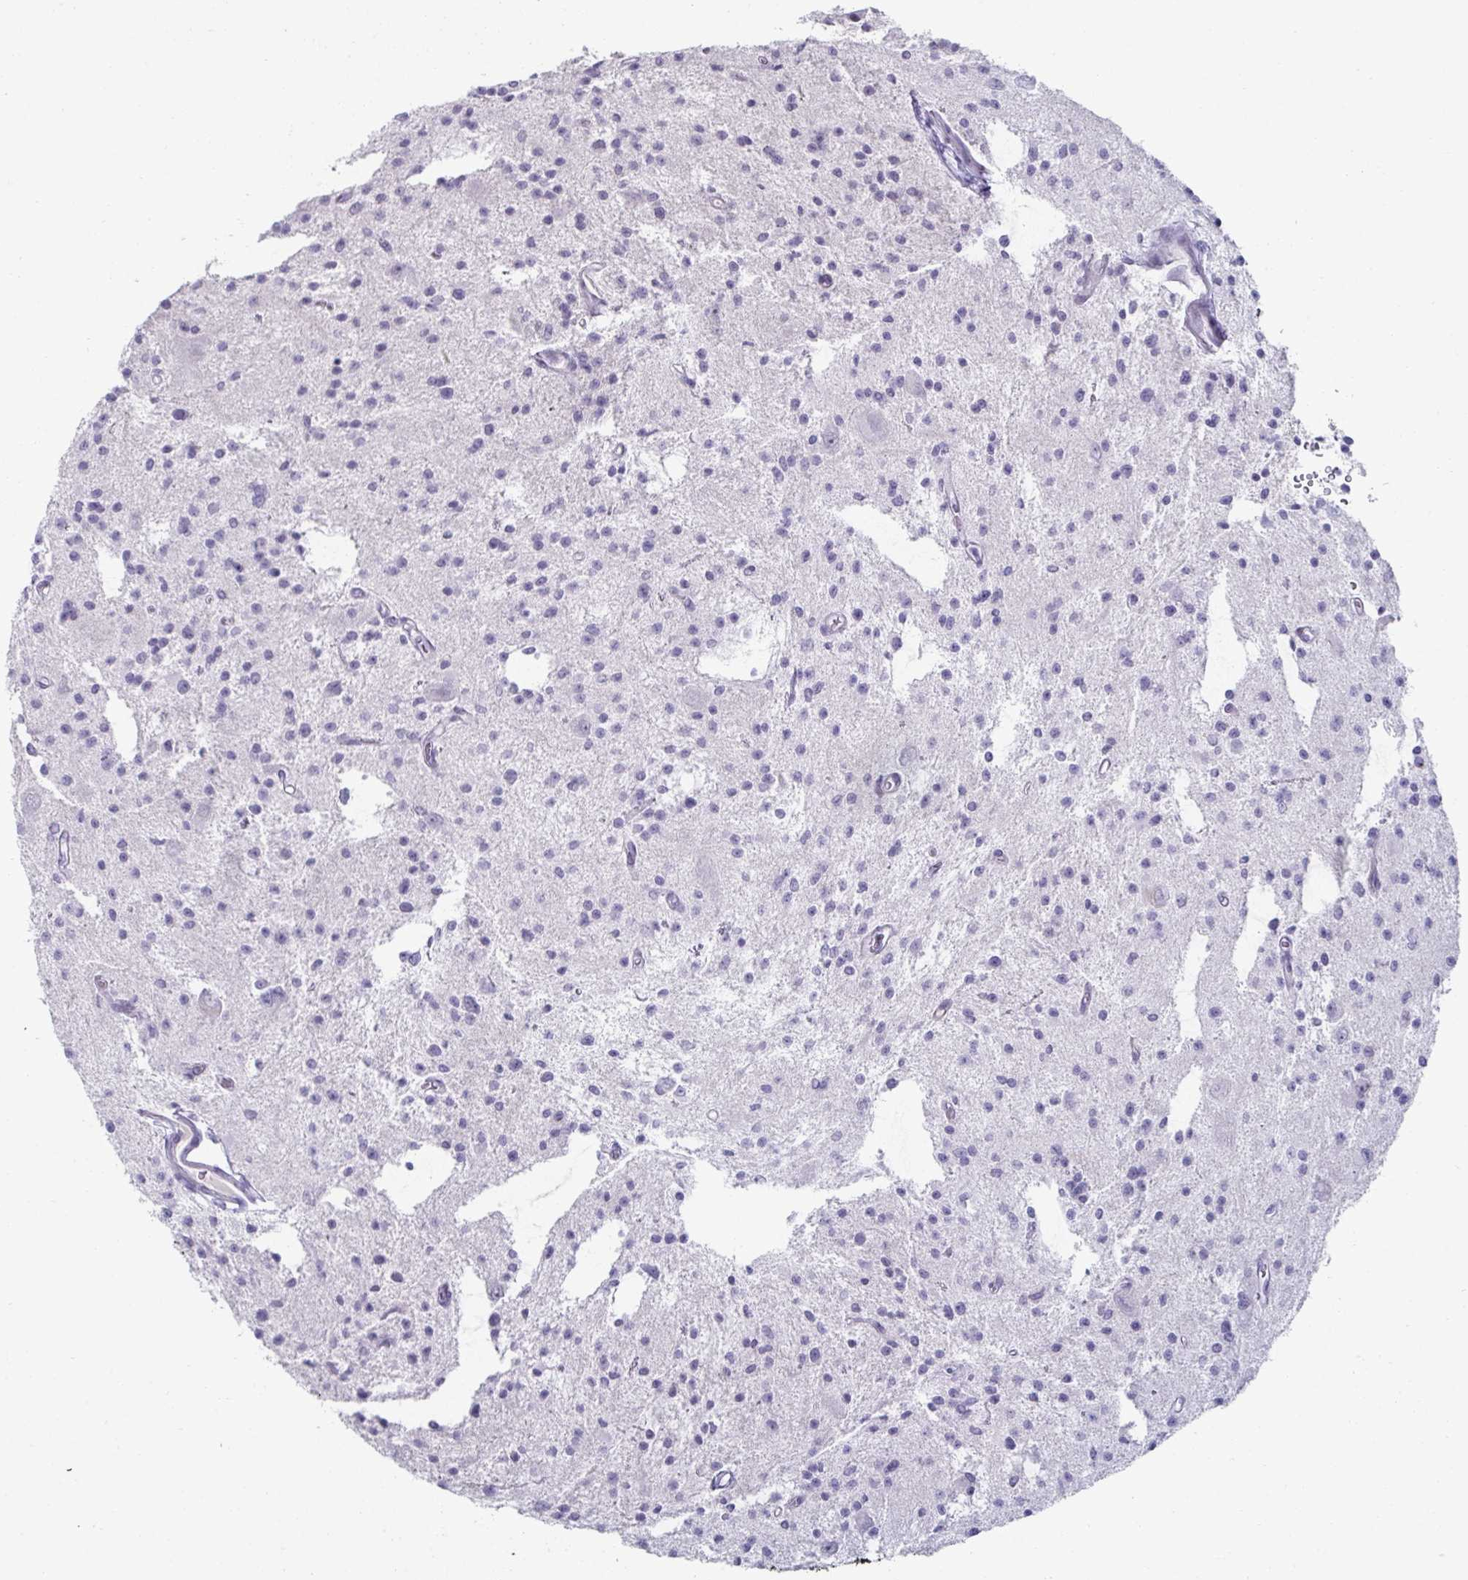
{"staining": {"intensity": "negative", "quantity": "none", "location": "none"}, "tissue": "glioma", "cell_type": "Tumor cells", "image_type": "cancer", "snomed": [{"axis": "morphology", "description": "Glioma, malignant, Low grade"}, {"axis": "topography", "description": "Brain"}], "caption": "Immunohistochemistry image of neoplastic tissue: glioma stained with DAB (3,3'-diaminobenzidine) demonstrates no significant protein staining in tumor cells. The staining is performed using DAB (3,3'-diaminobenzidine) brown chromogen with nuclei counter-stained in using hematoxylin.", "gene": "VSIG10L", "patient": {"sex": "male", "age": 43}}